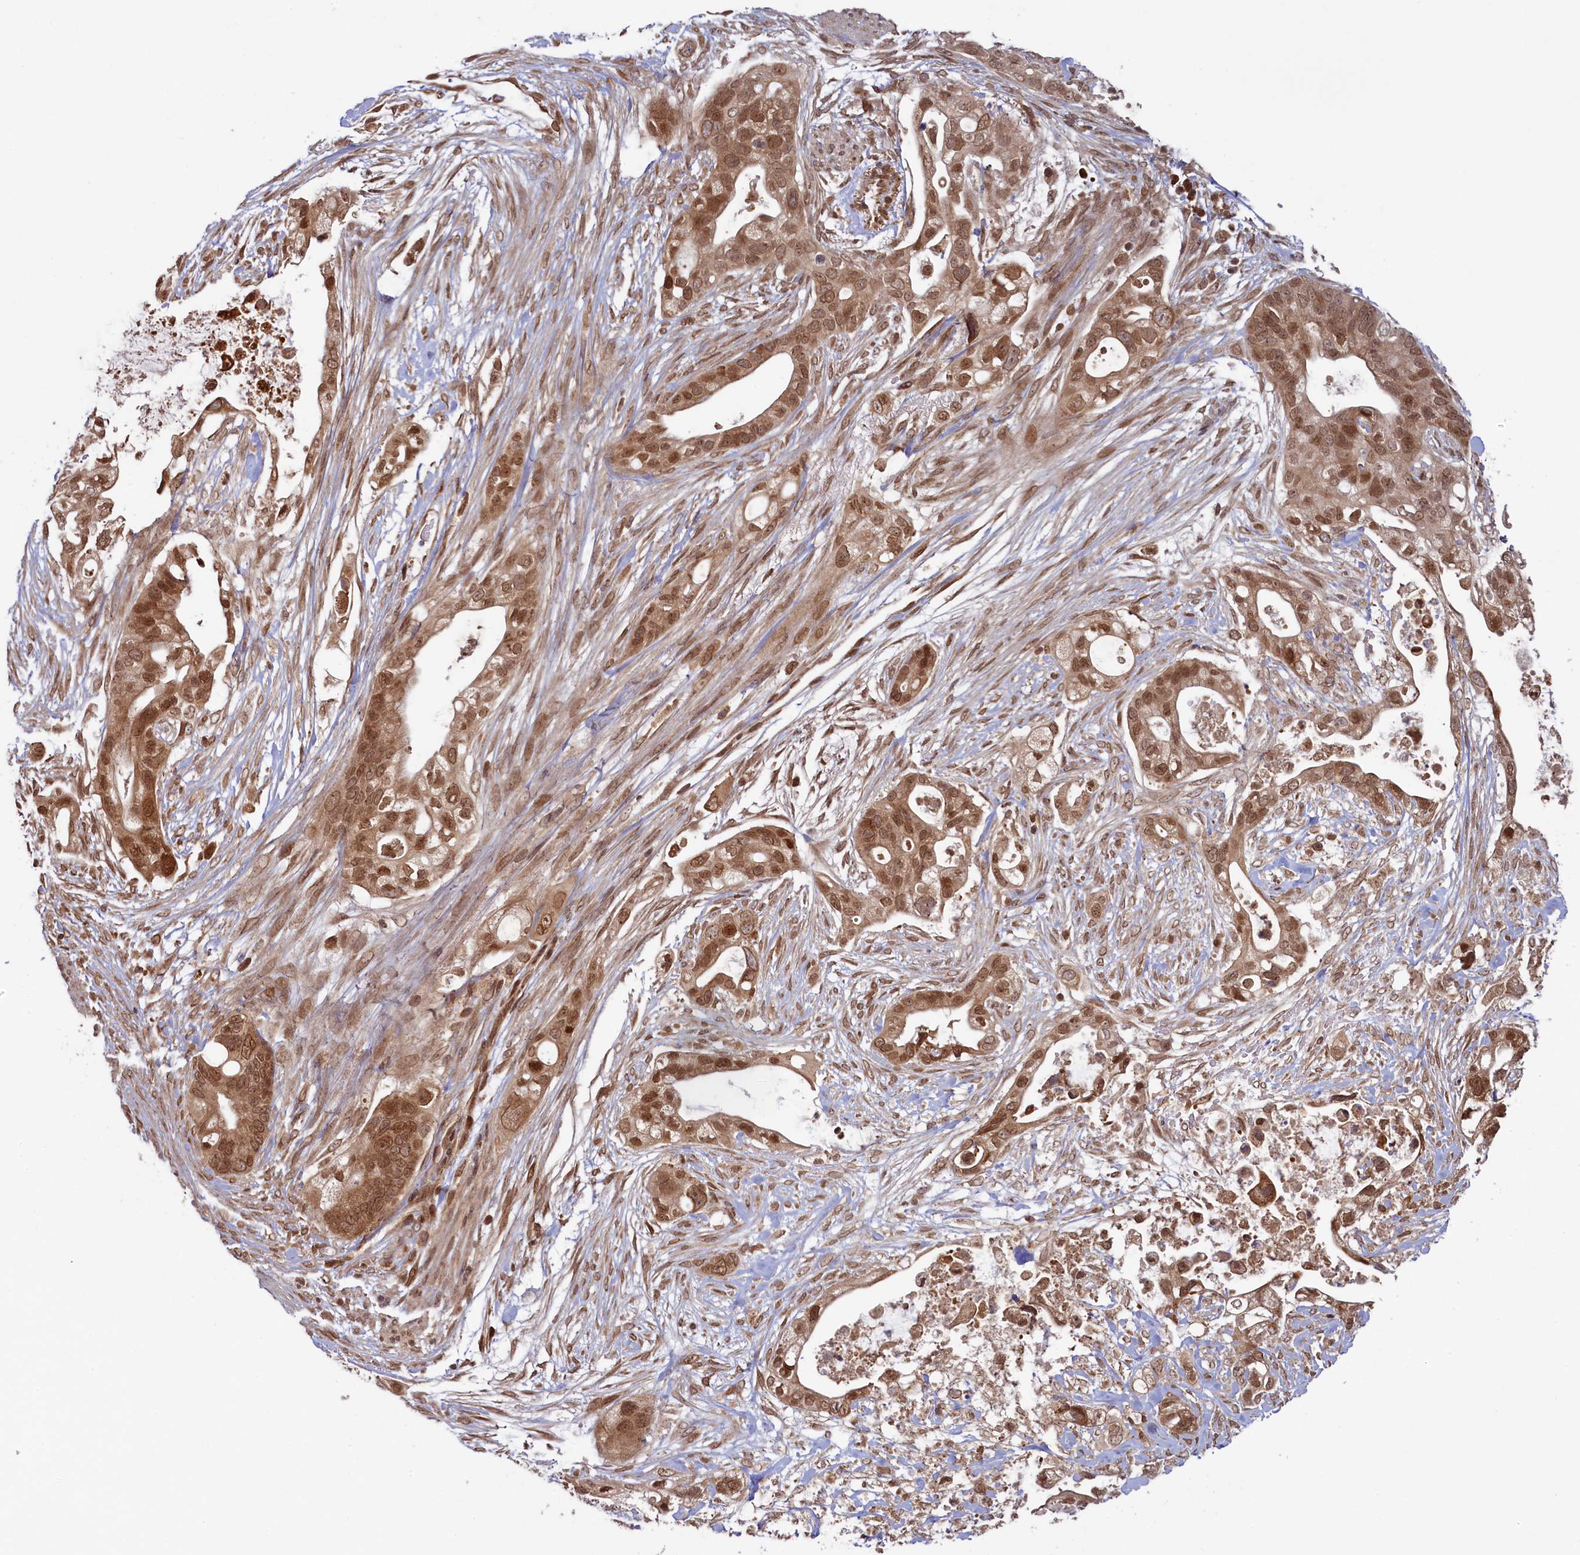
{"staining": {"intensity": "moderate", "quantity": ">75%", "location": "cytoplasmic/membranous,nuclear"}, "tissue": "pancreatic cancer", "cell_type": "Tumor cells", "image_type": "cancer", "snomed": [{"axis": "morphology", "description": "Adenocarcinoma, NOS"}, {"axis": "topography", "description": "Pancreas"}], "caption": "Immunohistochemistry (IHC) photomicrograph of neoplastic tissue: pancreatic adenocarcinoma stained using immunohistochemistry (IHC) exhibits medium levels of moderate protein expression localized specifically in the cytoplasmic/membranous and nuclear of tumor cells, appearing as a cytoplasmic/membranous and nuclear brown color.", "gene": "NAE1", "patient": {"sex": "male", "age": 53}}